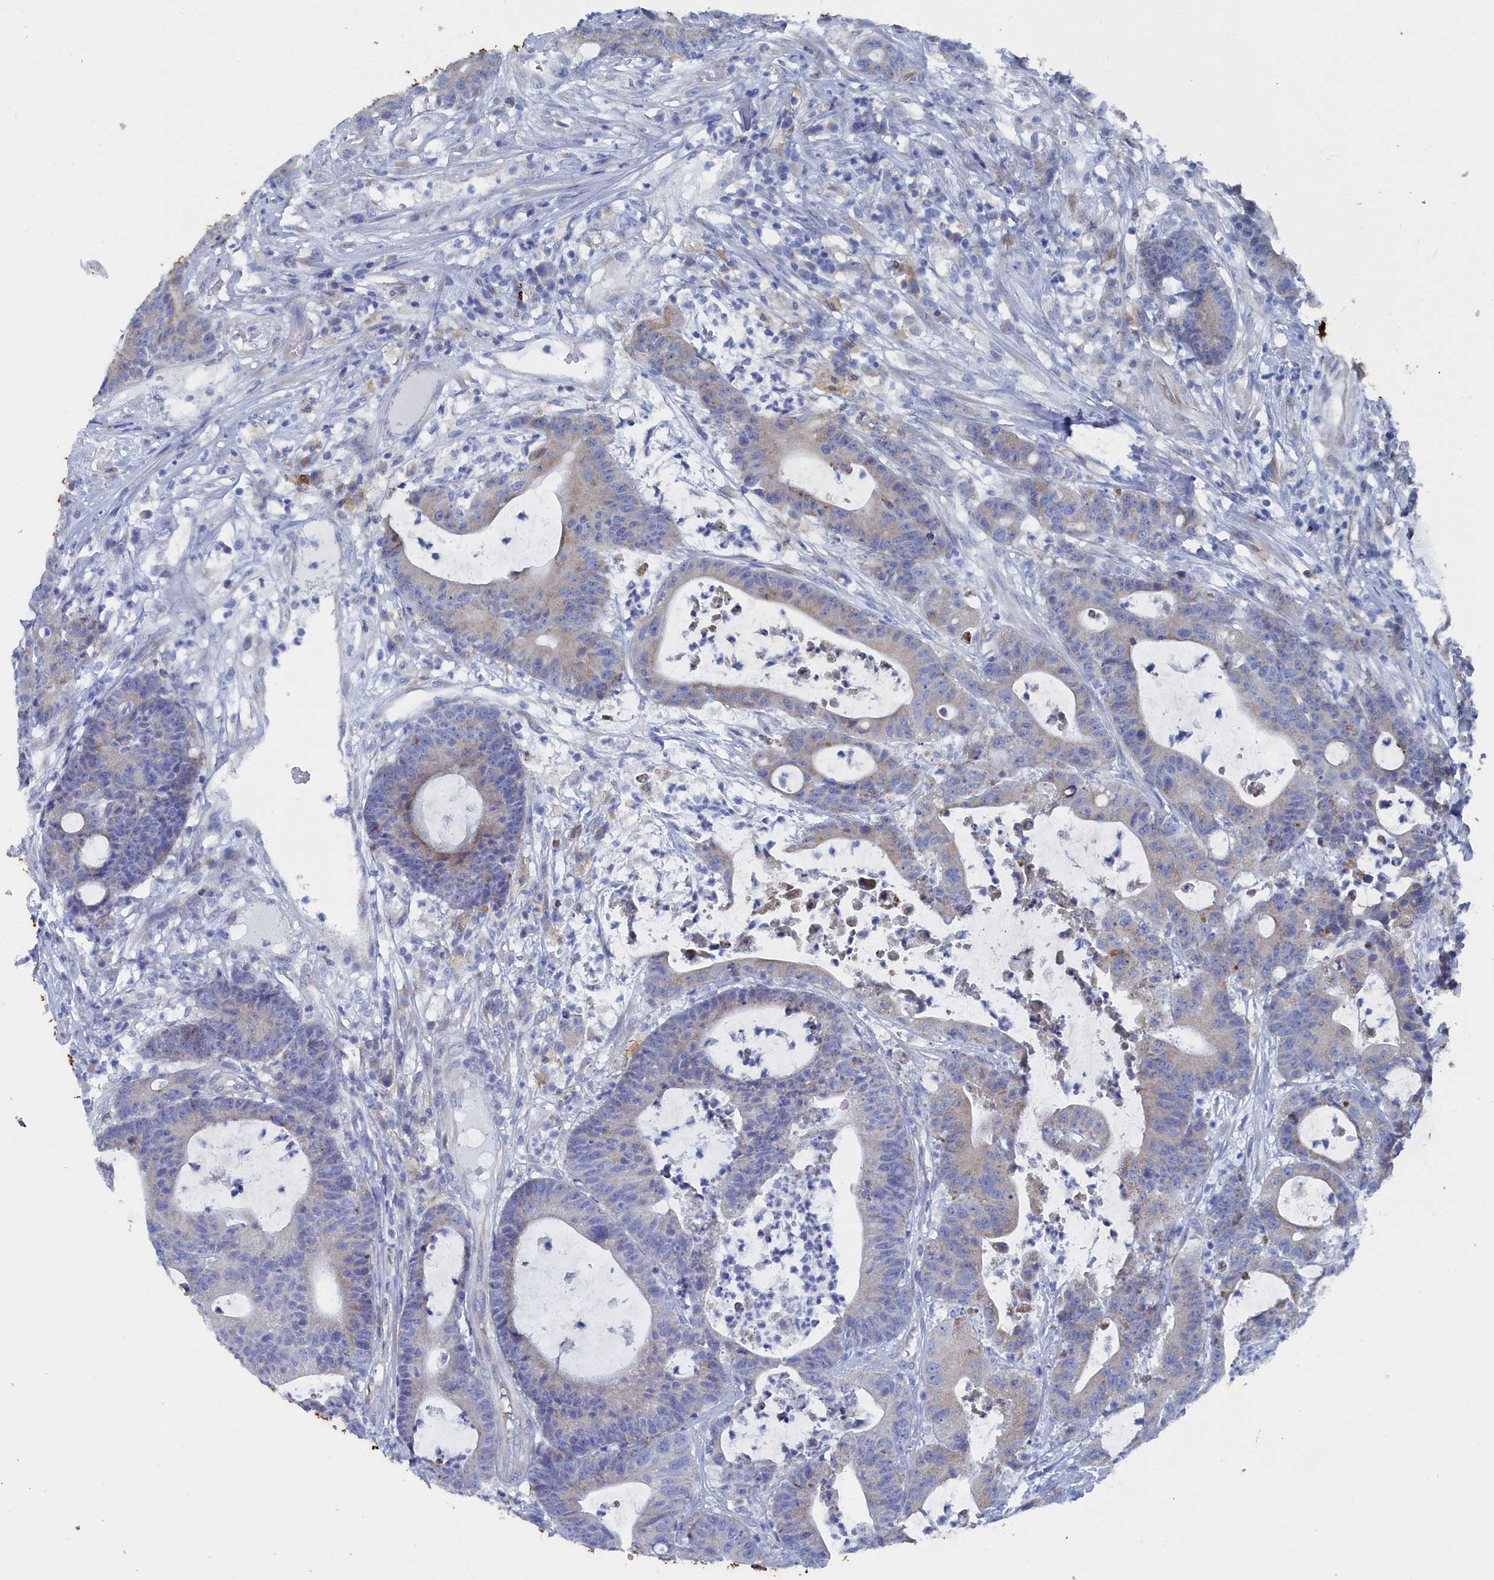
{"staining": {"intensity": "weak", "quantity": "<25%", "location": "cytoplasmic/membranous"}, "tissue": "colorectal cancer", "cell_type": "Tumor cells", "image_type": "cancer", "snomed": [{"axis": "morphology", "description": "Adenocarcinoma, NOS"}, {"axis": "topography", "description": "Colon"}], "caption": "Protein analysis of adenocarcinoma (colorectal) shows no significant expression in tumor cells. (IHC, brightfield microscopy, high magnification).", "gene": "COG7", "patient": {"sex": "female", "age": 84}}